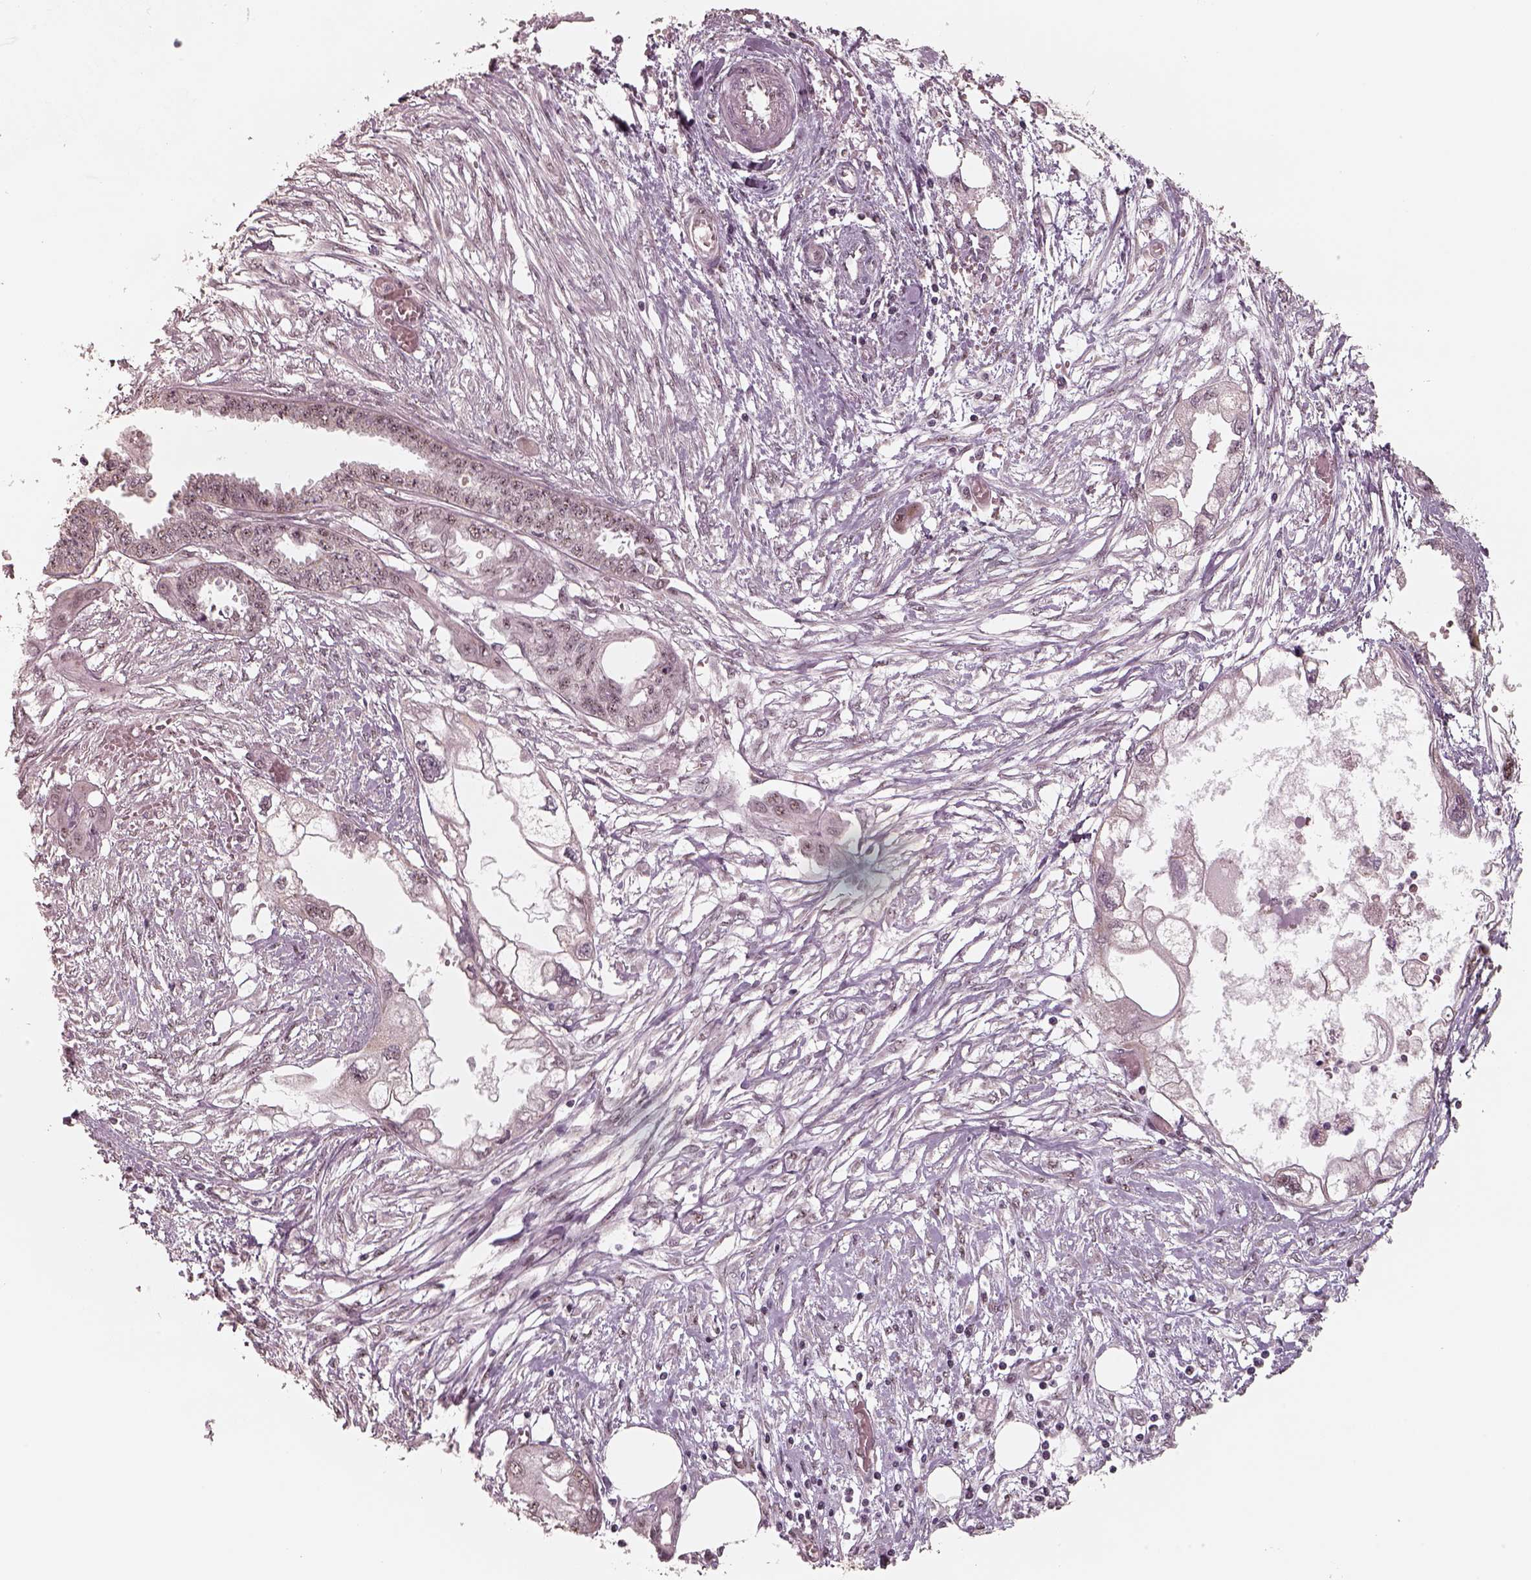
{"staining": {"intensity": "negative", "quantity": "none", "location": "none"}, "tissue": "endometrial cancer", "cell_type": "Tumor cells", "image_type": "cancer", "snomed": [{"axis": "morphology", "description": "Adenocarcinoma, NOS"}, {"axis": "morphology", "description": "Adenocarcinoma, metastatic, NOS"}, {"axis": "topography", "description": "Adipose tissue"}, {"axis": "topography", "description": "Endometrium"}], "caption": "A histopathology image of endometrial adenocarcinoma stained for a protein shows no brown staining in tumor cells.", "gene": "ATXN7L3", "patient": {"sex": "female", "age": 67}}